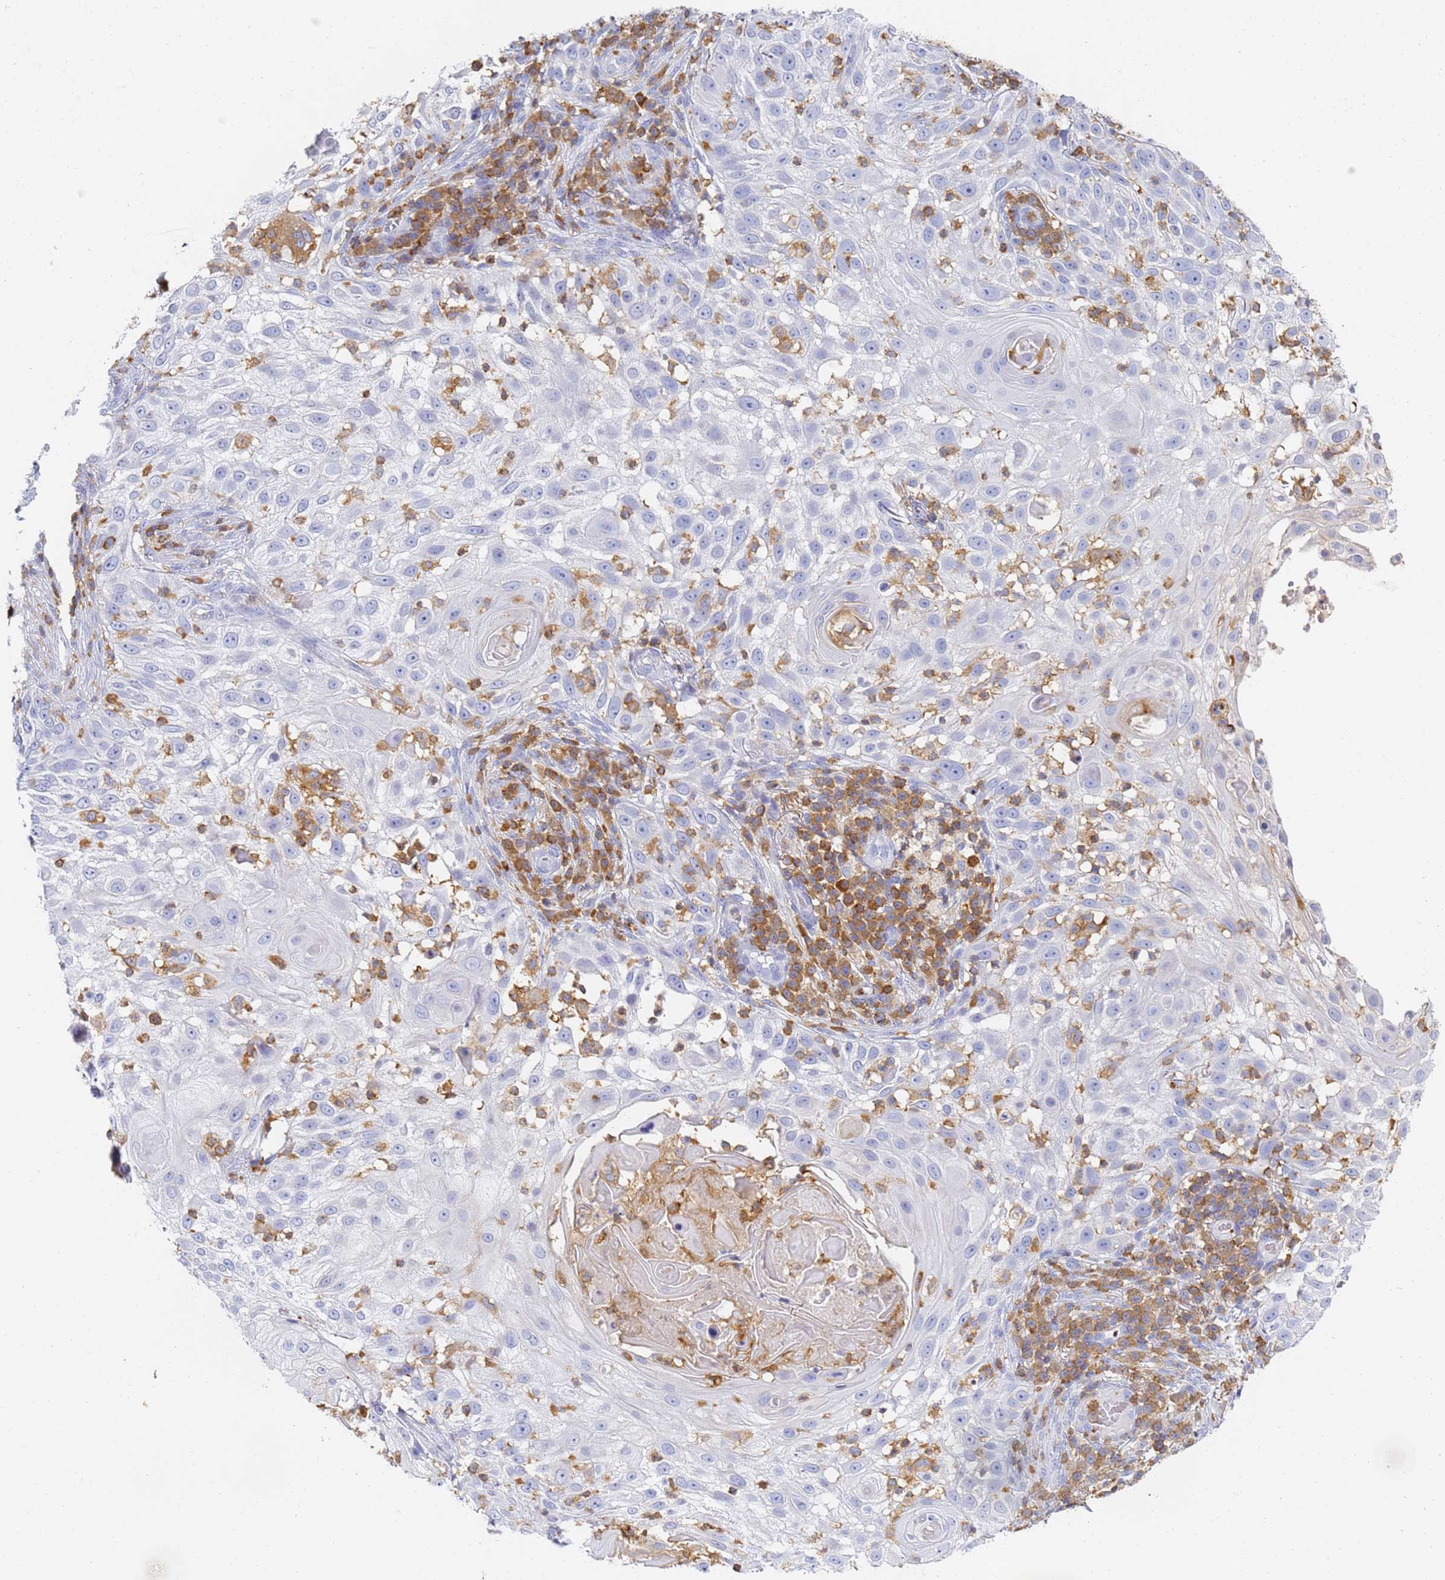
{"staining": {"intensity": "negative", "quantity": "none", "location": "none"}, "tissue": "skin cancer", "cell_type": "Tumor cells", "image_type": "cancer", "snomed": [{"axis": "morphology", "description": "Squamous cell carcinoma, NOS"}, {"axis": "topography", "description": "Skin"}], "caption": "Tumor cells are negative for brown protein staining in skin squamous cell carcinoma. The staining was performed using DAB to visualize the protein expression in brown, while the nuclei were stained in blue with hematoxylin (Magnification: 20x).", "gene": "BIN2", "patient": {"sex": "female", "age": 44}}